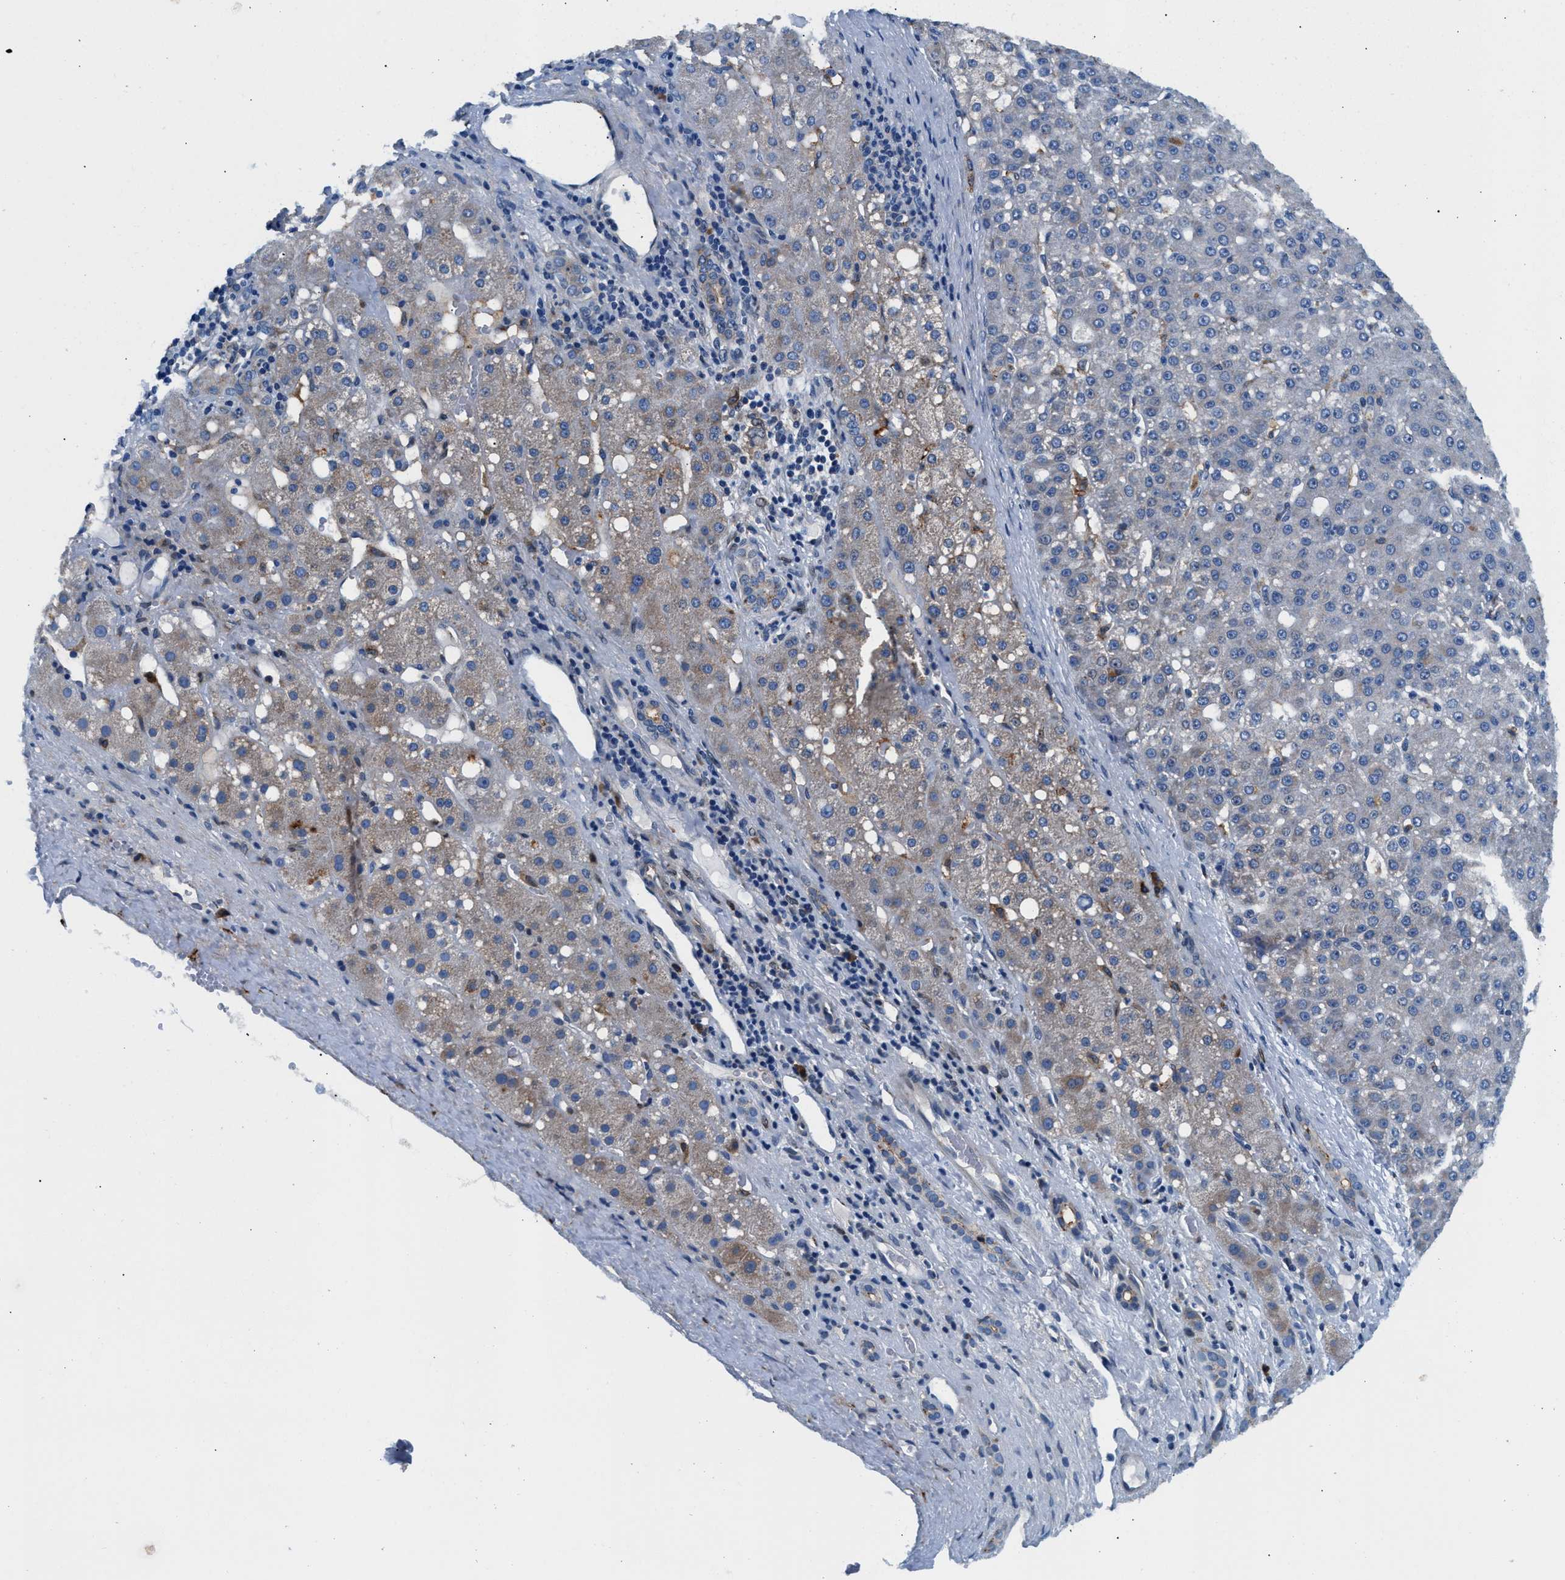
{"staining": {"intensity": "weak", "quantity": "<25%", "location": "cytoplasmic/membranous"}, "tissue": "liver cancer", "cell_type": "Tumor cells", "image_type": "cancer", "snomed": [{"axis": "morphology", "description": "Carcinoma, Hepatocellular, NOS"}, {"axis": "topography", "description": "Liver"}], "caption": "Immunohistochemical staining of human liver cancer reveals no significant staining in tumor cells.", "gene": "SLFN11", "patient": {"sex": "male", "age": 67}}